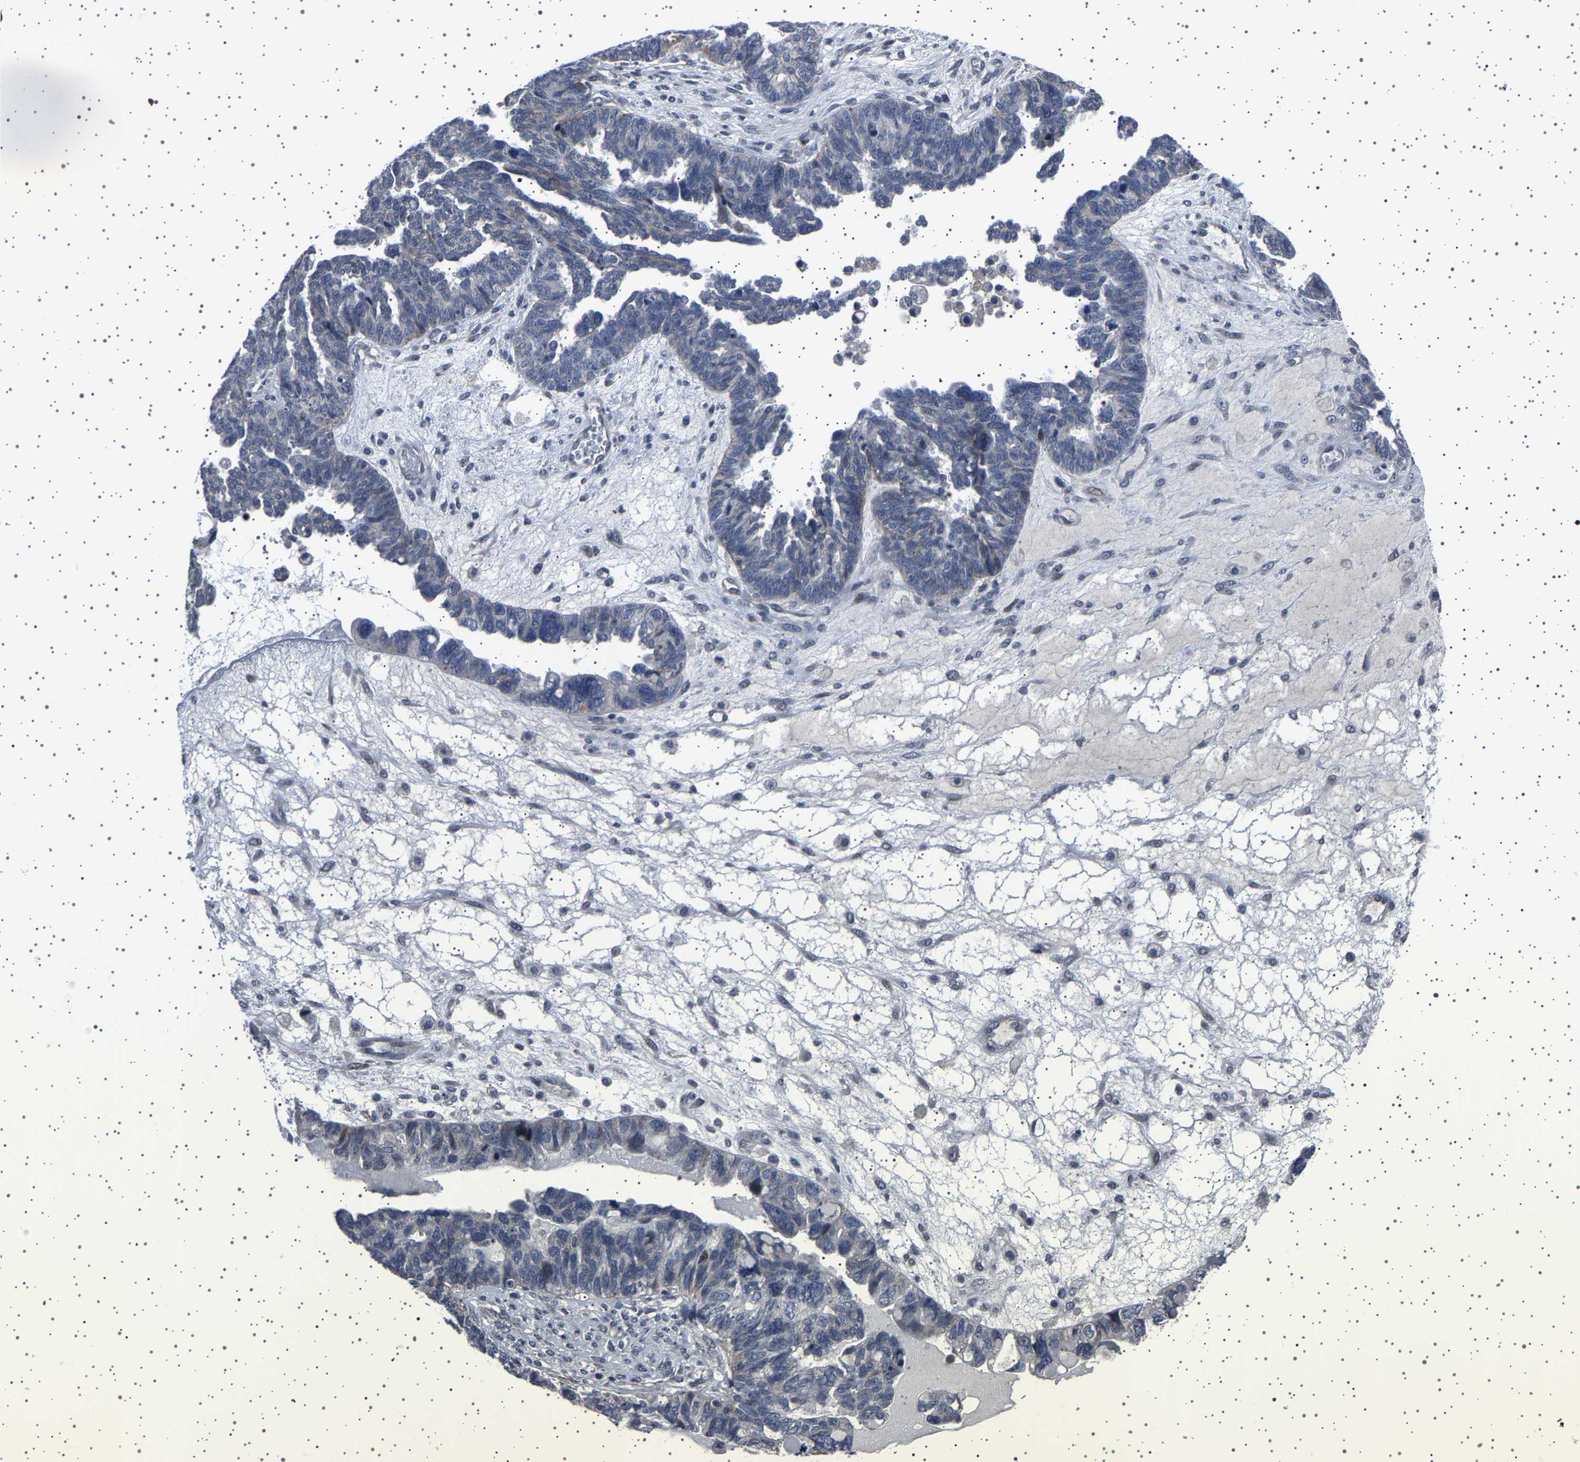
{"staining": {"intensity": "negative", "quantity": "none", "location": "none"}, "tissue": "ovarian cancer", "cell_type": "Tumor cells", "image_type": "cancer", "snomed": [{"axis": "morphology", "description": "Cystadenocarcinoma, serous, NOS"}, {"axis": "topography", "description": "Ovary"}], "caption": "High power microscopy histopathology image of an immunohistochemistry (IHC) image of ovarian cancer (serous cystadenocarcinoma), revealing no significant staining in tumor cells.", "gene": "PAK5", "patient": {"sex": "female", "age": 79}}